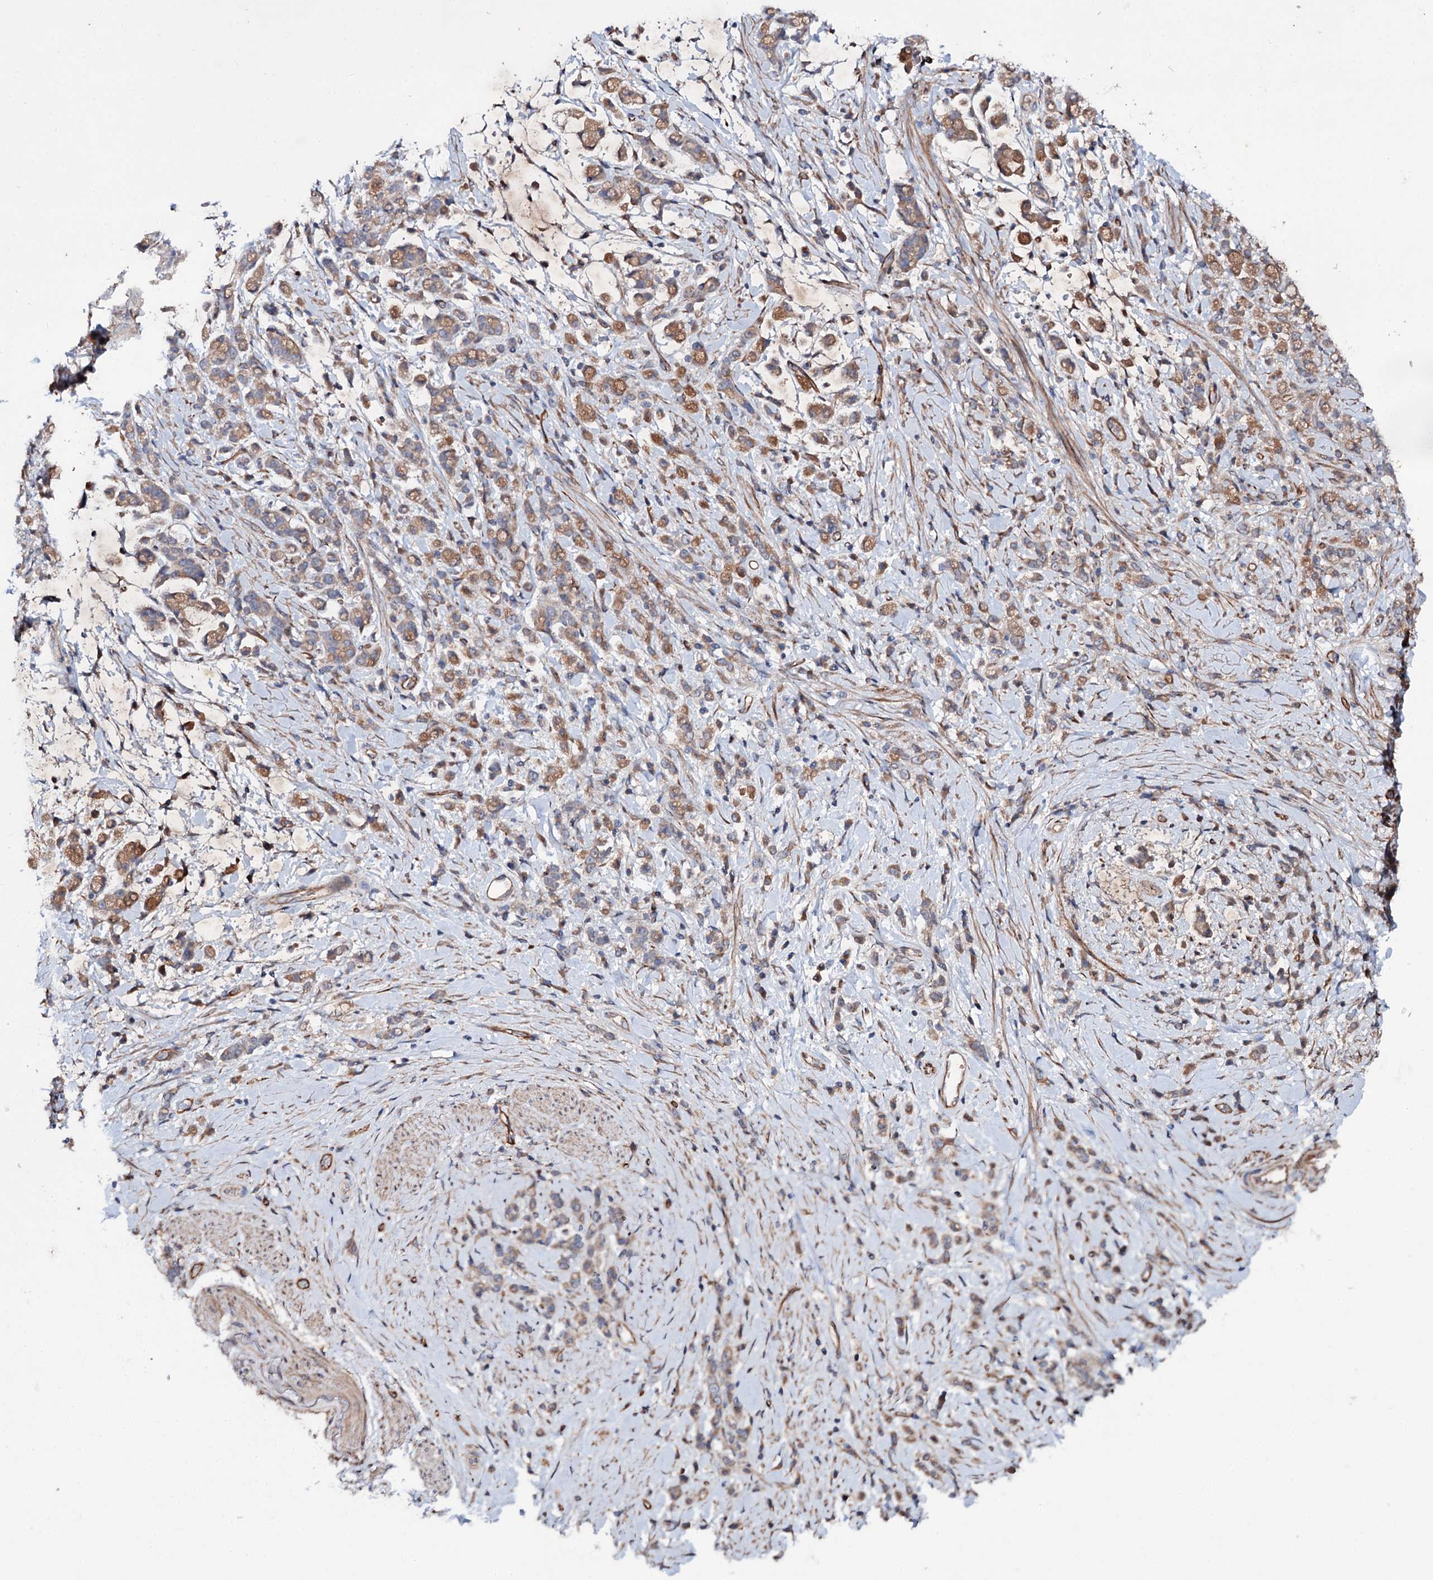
{"staining": {"intensity": "moderate", "quantity": ">75%", "location": "cytoplasmic/membranous"}, "tissue": "stomach cancer", "cell_type": "Tumor cells", "image_type": "cancer", "snomed": [{"axis": "morphology", "description": "Adenocarcinoma, NOS"}, {"axis": "topography", "description": "Stomach"}], "caption": "An IHC photomicrograph of tumor tissue is shown. Protein staining in brown labels moderate cytoplasmic/membranous positivity in adenocarcinoma (stomach) within tumor cells. Immunohistochemistry (ihc) stains the protein in brown and the nuclei are stained blue.", "gene": "PTDSS2", "patient": {"sex": "female", "age": 60}}